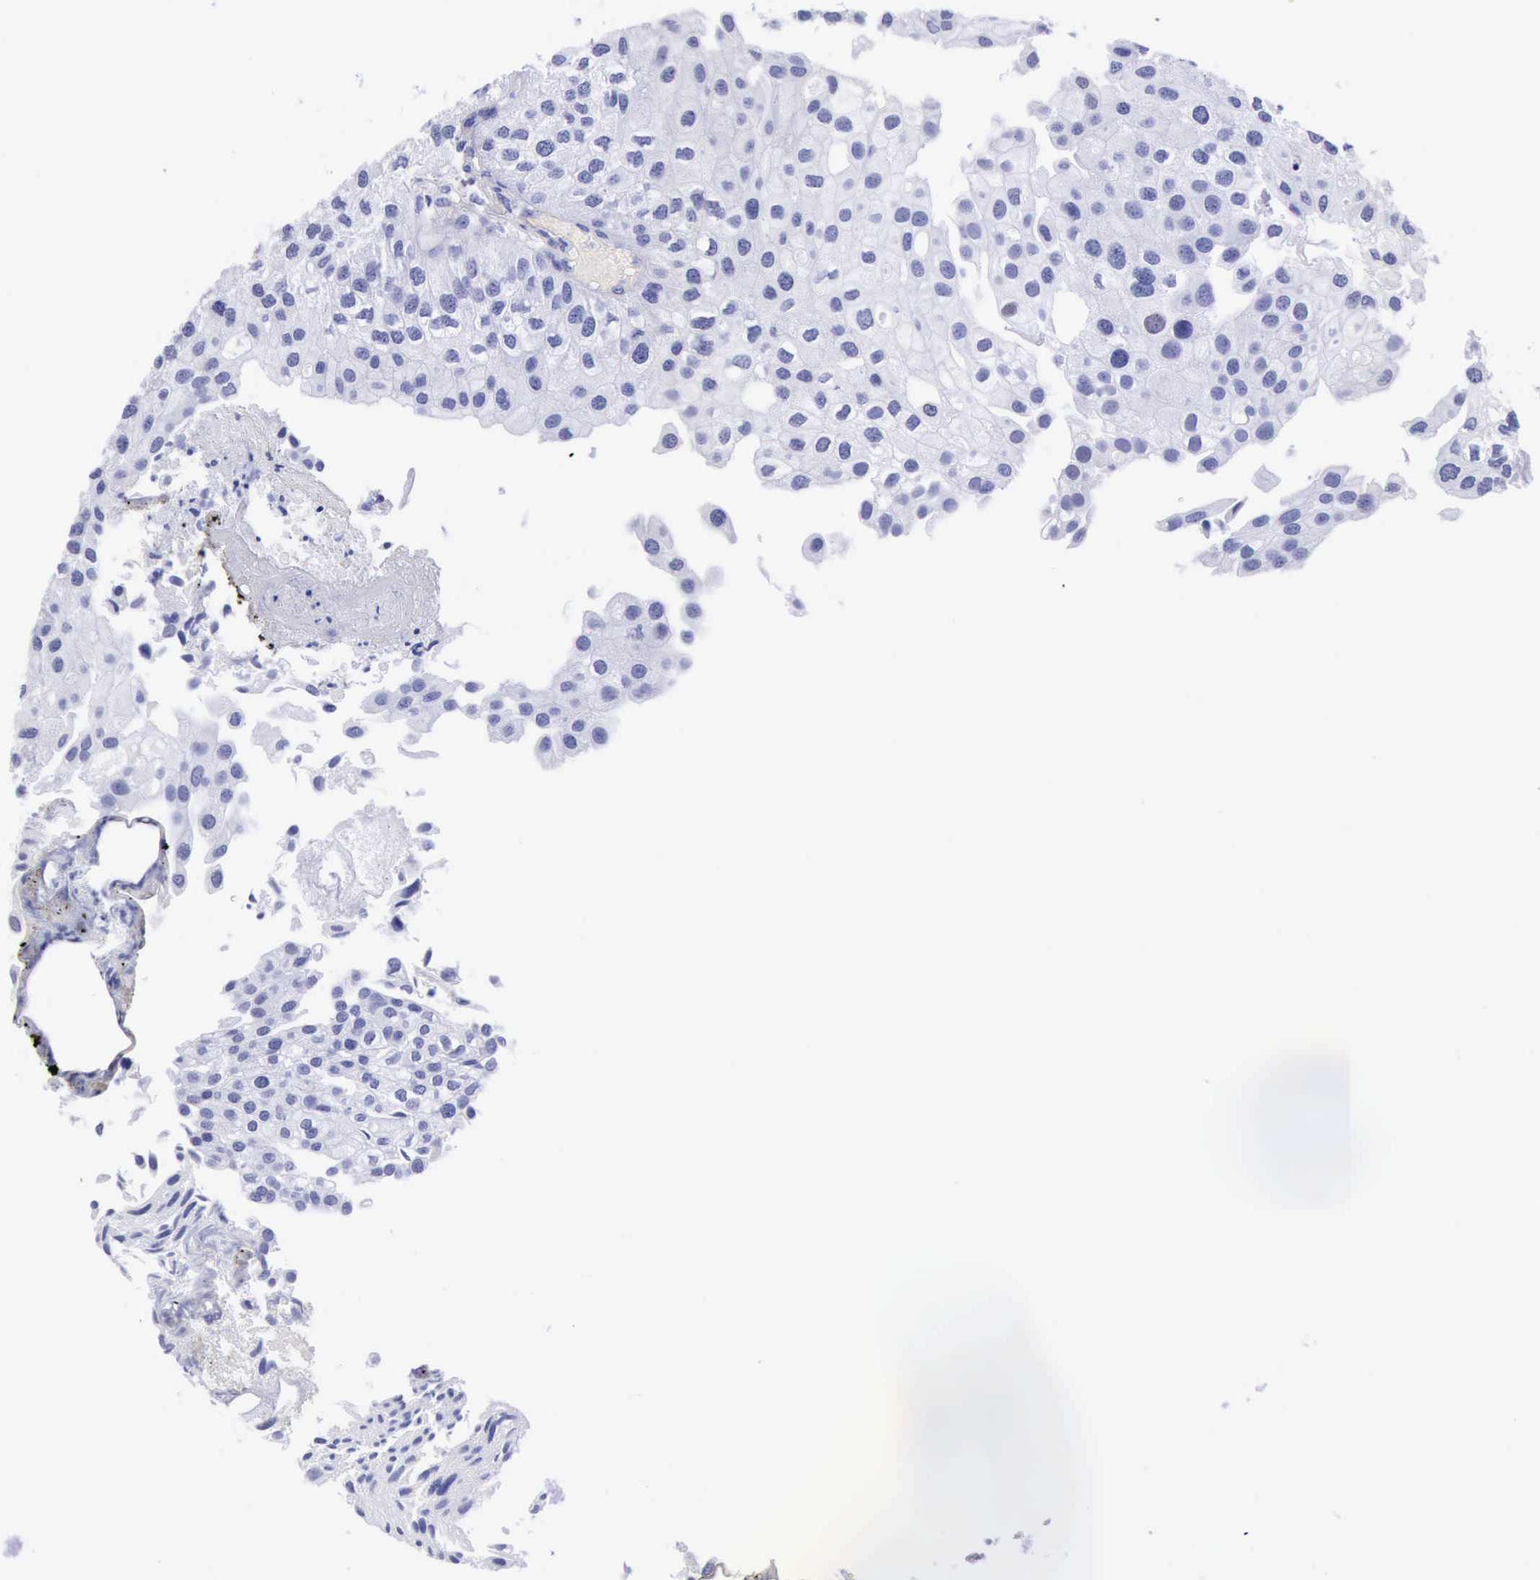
{"staining": {"intensity": "negative", "quantity": "none", "location": "none"}, "tissue": "urothelial cancer", "cell_type": "Tumor cells", "image_type": "cancer", "snomed": [{"axis": "morphology", "description": "Urothelial carcinoma, Low grade"}, {"axis": "topography", "description": "Urinary bladder"}], "caption": "The IHC histopathology image has no significant positivity in tumor cells of urothelial cancer tissue.", "gene": "MCM2", "patient": {"sex": "female", "age": 89}}